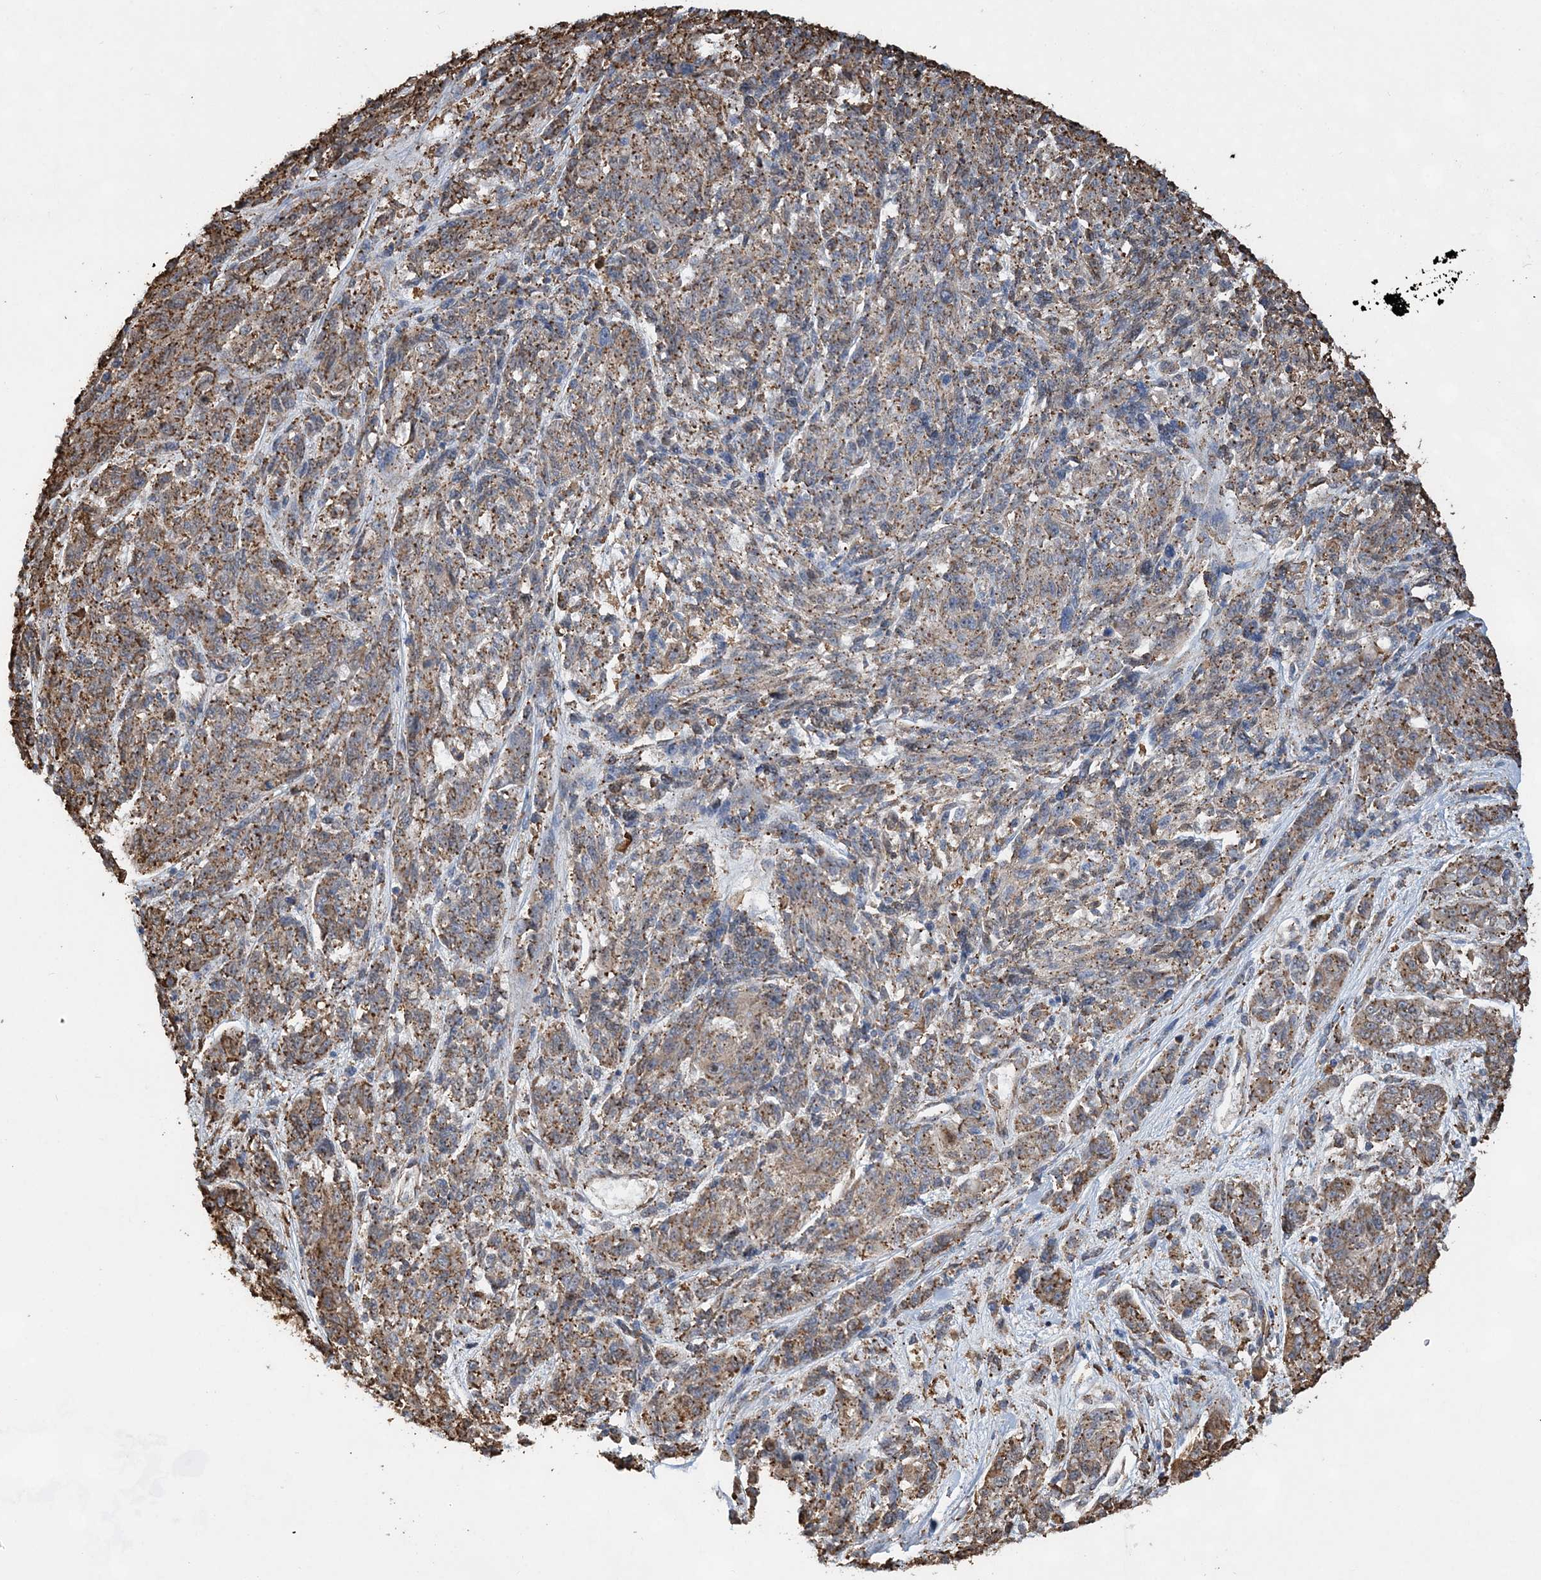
{"staining": {"intensity": "moderate", "quantity": ">75%", "location": "cytoplasmic/membranous"}, "tissue": "melanoma", "cell_type": "Tumor cells", "image_type": "cancer", "snomed": [{"axis": "morphology", "description": "Malignant melanoma, NOS"}, {"axis": "topography", "description": "Skin"}], "caption": "Immunohistochemistry of melanoma reveals medium levels of moderate cytoplasmic/membranous staining in approximately >75% of tumor cells.", "gene": "WDR12", "patient": {"sex": "male", "age": 53}}